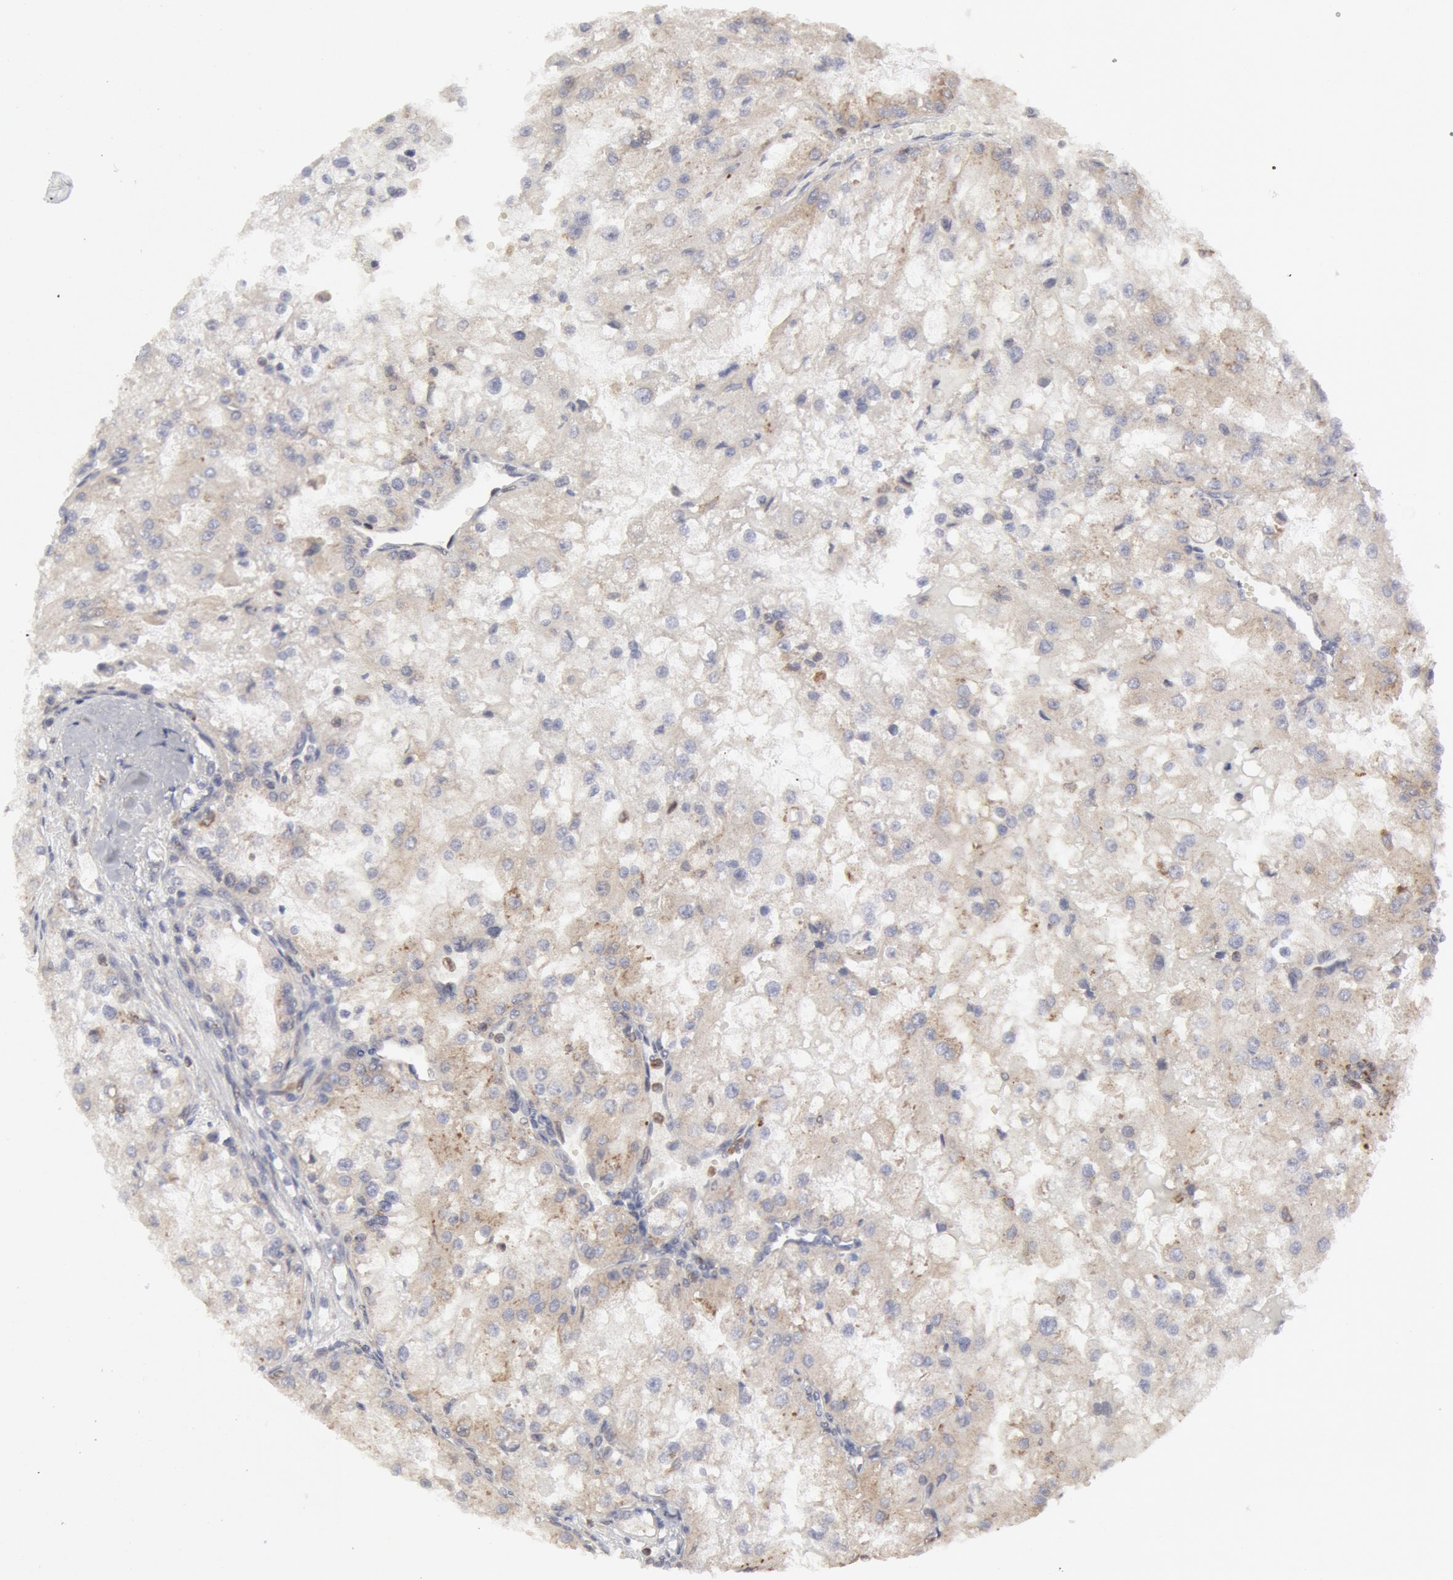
{"staining": {"intensity": "weak", "quantity": "25%-75%", "location": "cytoplasmic/membranous"}, "tissue": "renal cancer", "cell_type": "Tumor cells", "image_type": "cancer", "snomed": [{"axis": "morphology", "description": "Adenocarcinoma, NOS"}, {"axis": "topography", "description": "Kidney"}], "caption": "A photomicrograph showing weak cytoplasmic/membranous expression in approximately 25%-75% of tumor cells in renal cancer (adenocarcinoma), as visualized by brown immunohistochemical staining.", "gene": "OSBPL8", "patient": {"sex": "female", "age": 74}}